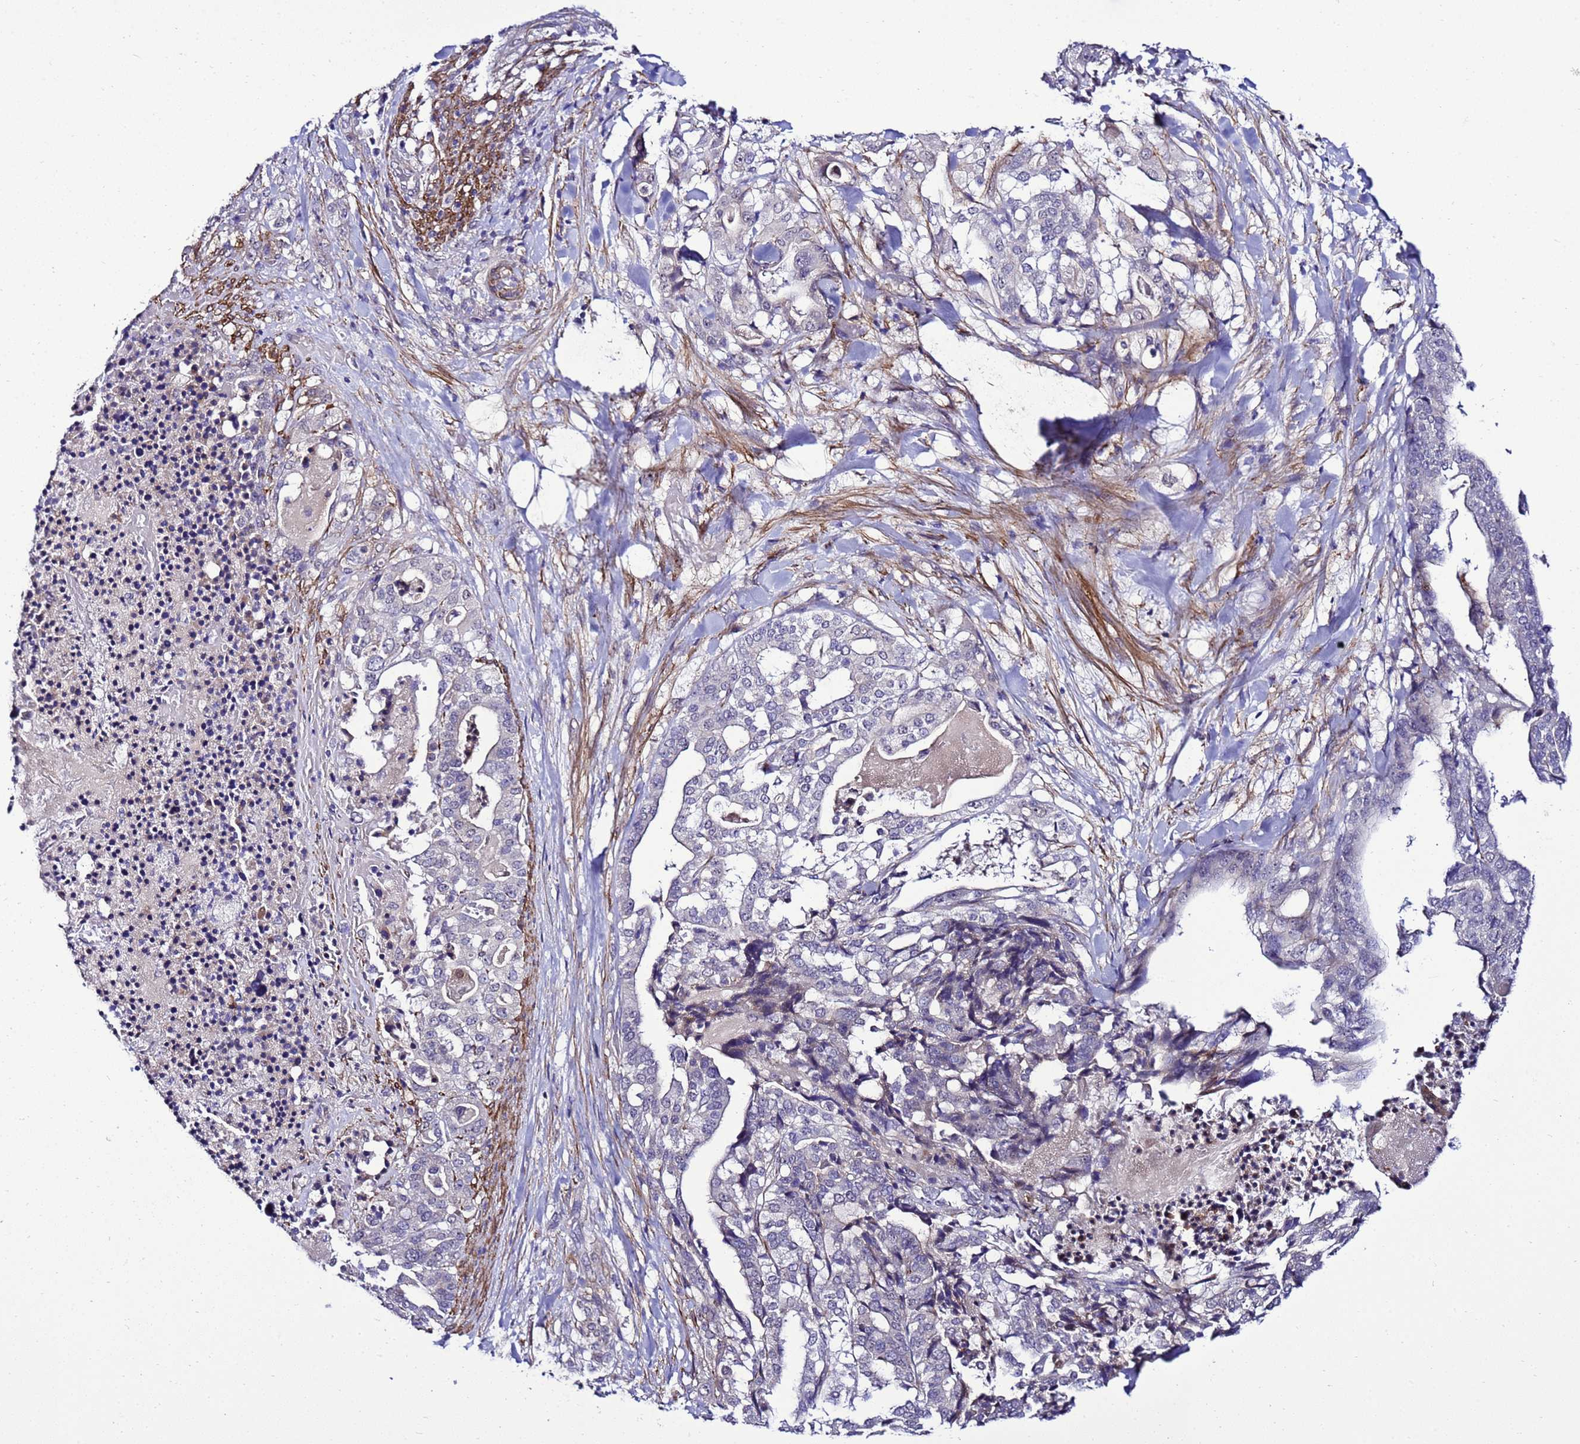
{"staining": {"intensity": "negative", "quantity": "none", "location": "none"}, "tissue": "stomach cancer", "cell_type": "Tumor cells", "image_type": "cancer", "snomed": [{"axis": "morphology", "description": "Adenocarcinoma, NOS"}, {"axis": "topography", "description": "Stomach"}], "caption": "Immunohistochemical staining of stomach adenocarcinoma reveals no significant positivity in tumor cells.", "gene": "GZF1", "patient": {"sex": "male", "age": 48}}